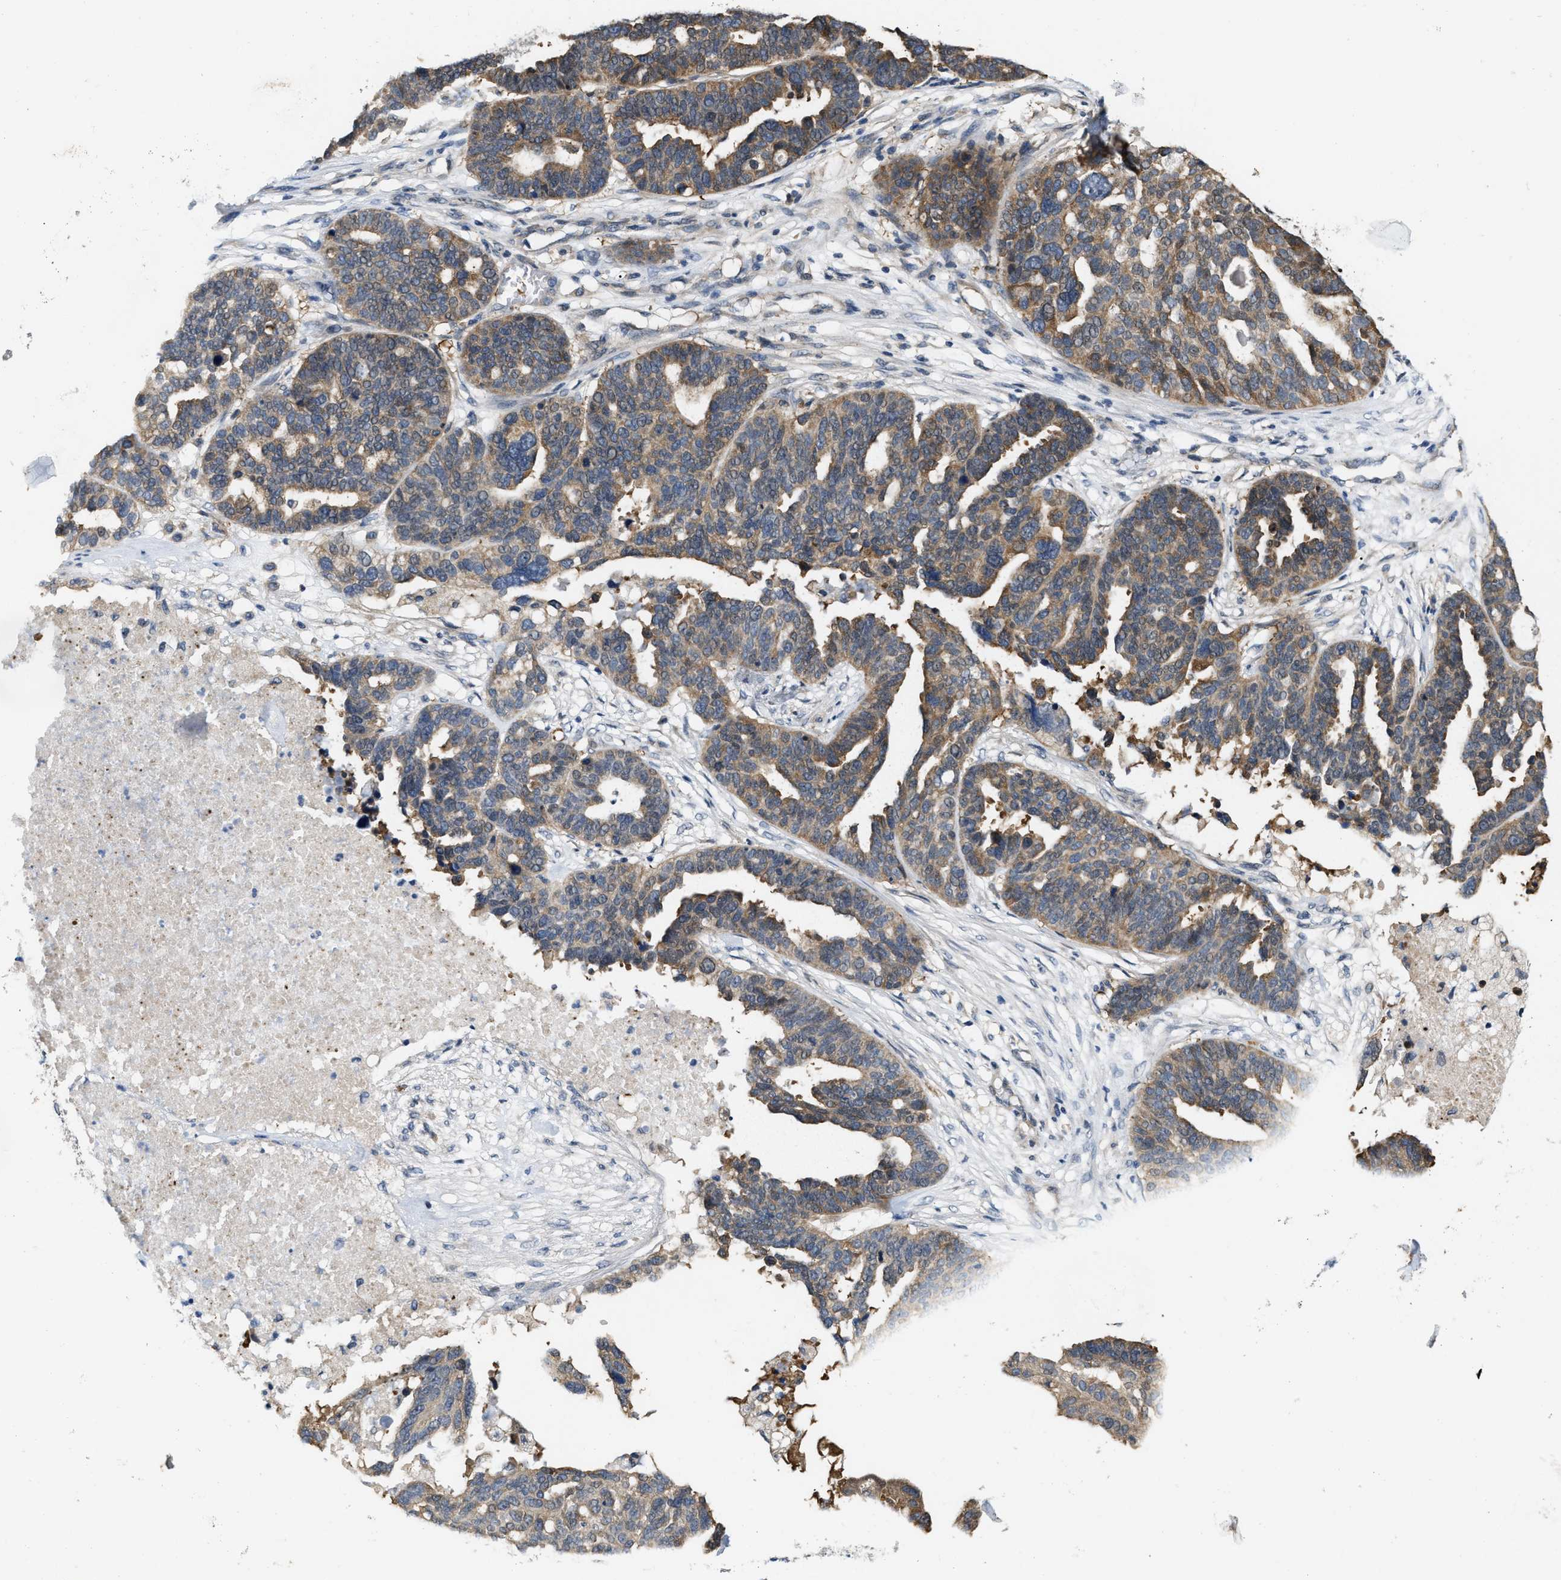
{"staining": {"intensity": "moderate", "quantity": ">75%", "location": "cytoplasmic/membranous"}, "tissue": "ovarian cancer", "cell_type": "Tumor cells", "image_type": "cancer", "snomed": [{"axis": "morphology", "description": "Cystadenocarcinoma, serous, NOS"}, {"axis": "topography", "description": "Ovary"}], "caption": "This image displays immunohistochemistry staining of human ovarian cancer, with medium moderate cytoplasmic/membranous staining in approximately >75% of tumor cells.", "gene": "CSNK1A1", "patient": {"sex": "female", "age": 59}}